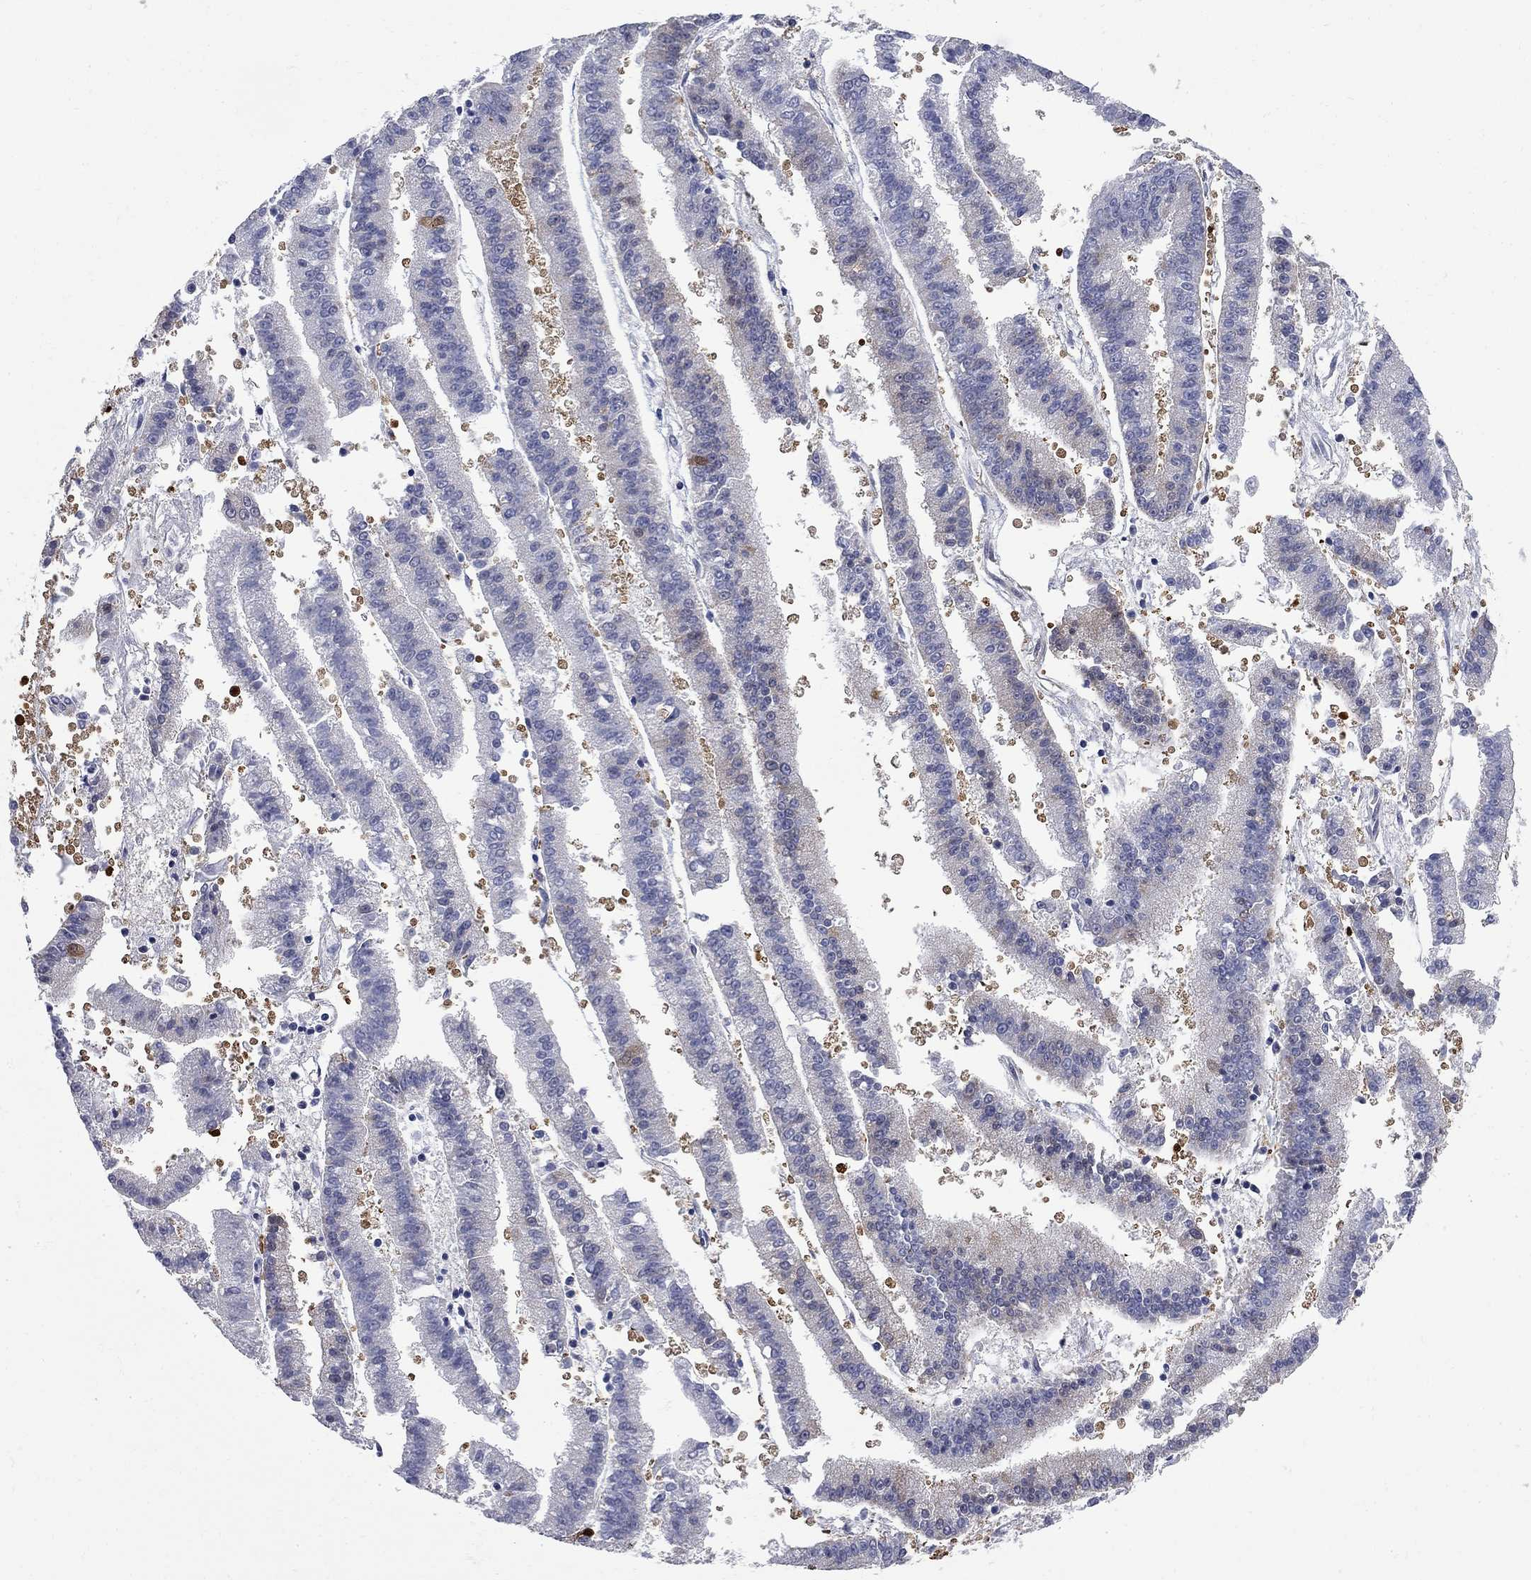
{"staining": {"intensity": "negative", "quantity": "none", "location": "none"}, "tissue": "endometrial cancer", "cell_type": "Tumor cells", "image_type": "cancer", "snomed": [{"axis": "morphology", "description": "Adenocarcinoma, NOS"}, {"axis": "topography", "description": "Endometrium"}], "caption": "High power microscopy micrograph of an immunohistochemistry (IHC) histopathology image of adenocarcinoma (endometrial), revealing no significant positivity in tumor cells.", "gene": "GALNT8", "patient": {"sex": "female", "age": 66}}